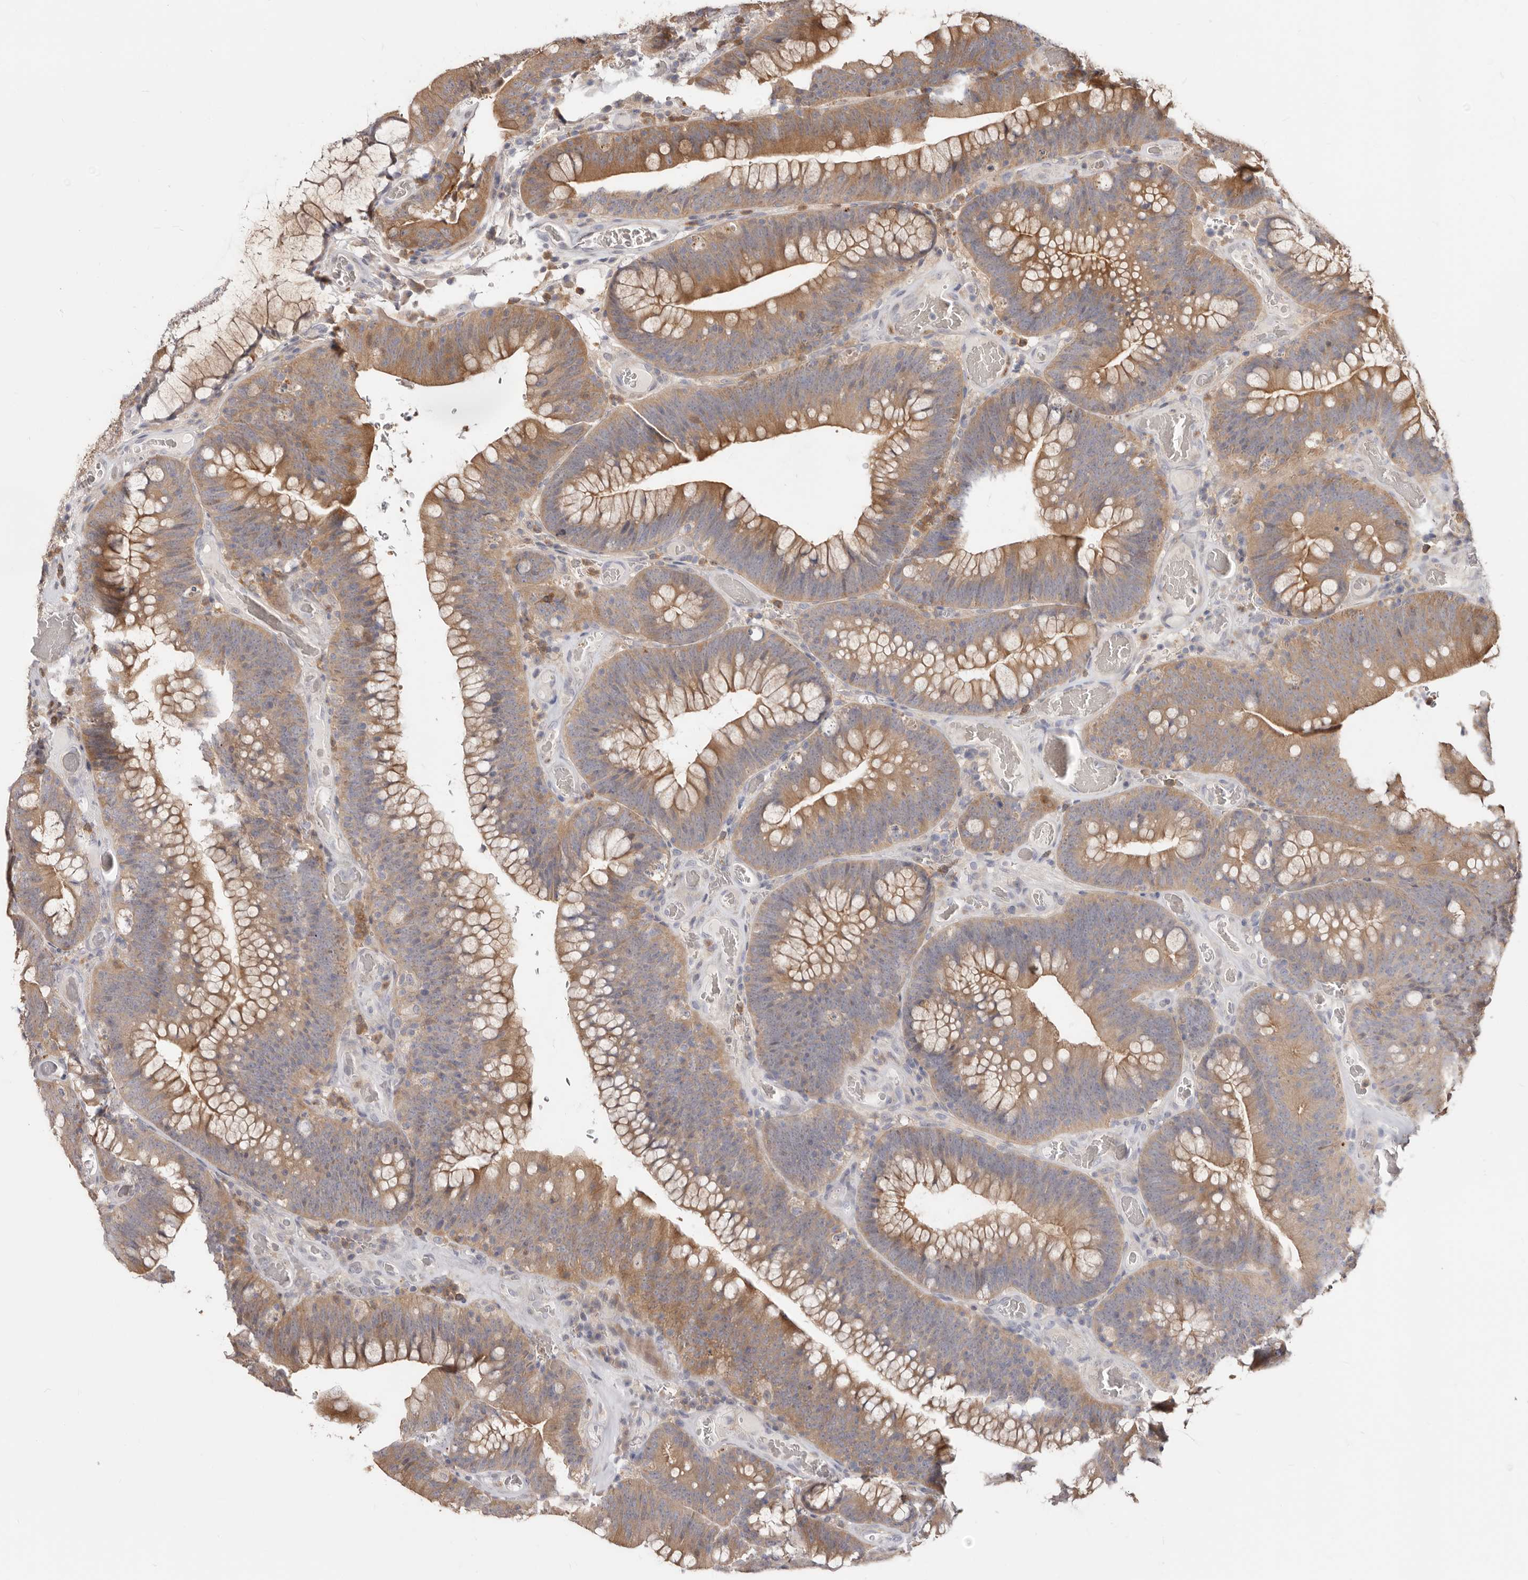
{"staining": {"intensity": "moderate", "quantity": ">75%", "location": "cytoplasmic/membranous"}, "tissue": "colorectal cancer", "cell_type": "Tumor cells", "image_type": "cancer", "snomed": [{"axis": "morphology", "description": "Normal tissue, NOS"}, {"axis": "topography", "description": "Colon"}], "caption": "This is a micrograph of immunohistochemistry staining of colorectal cancer, which shows moderate expression in the cytoplasmic/membranous of tumor cells.", "gene": "TC2N", "patient": {"sex": "female", "age": 82}}